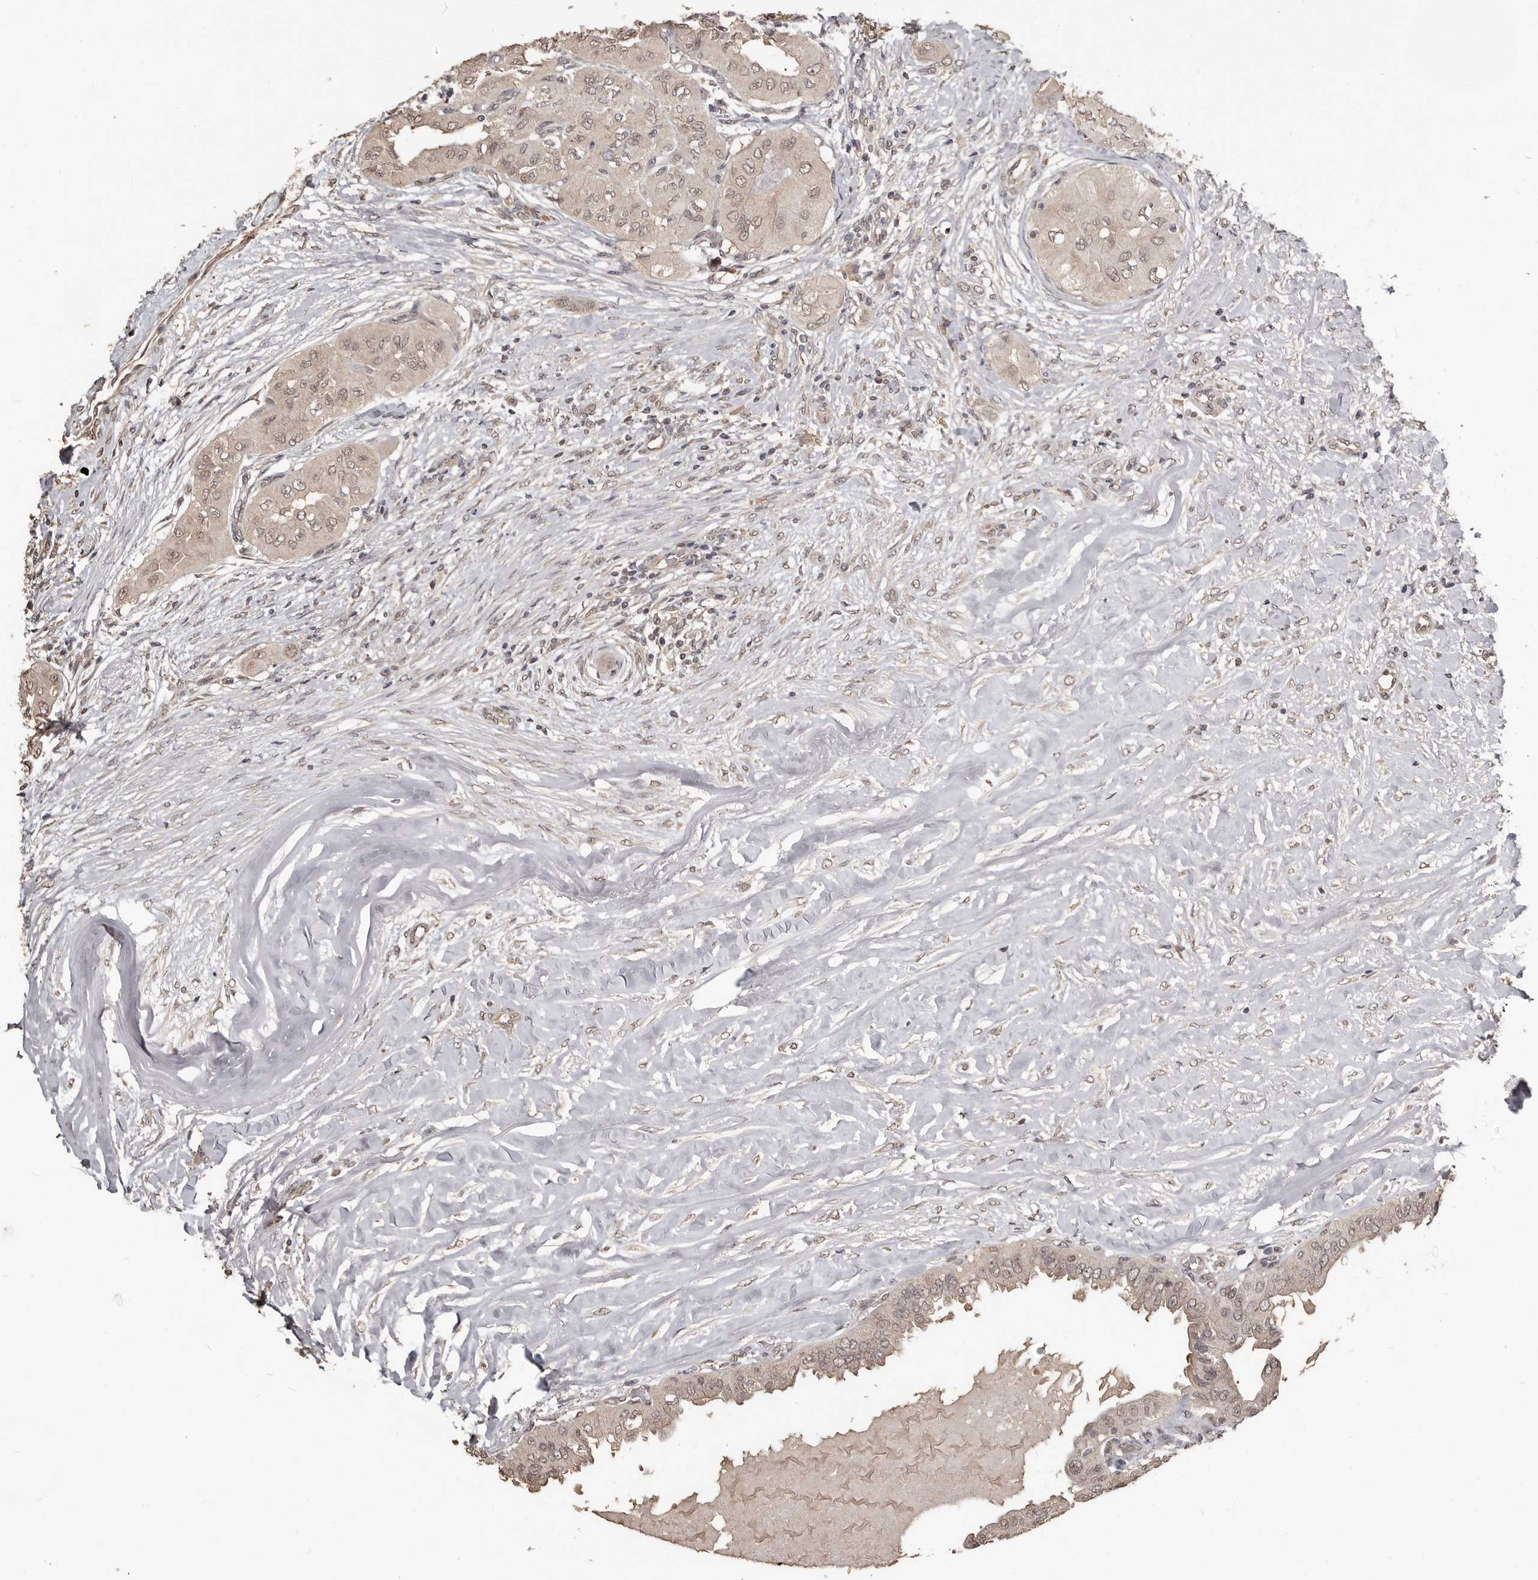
{"staining": {"intensity": "weak", "quantity": ">75%", "location": "nuclear"}, "tissue": "thyroid cancer", "cell_type": "Tumor cells", "image_type": "cancer", "snomed": [{"axis": "morphology", "description": "Papillary adenocarcinoma, NOS"}, {"axis": "topography", "description": "Thyroid gland"}], "caption": "Tumor cells display low levels of weak nuclear staining in approximately >75% of cells in papillary adenocarcinoma (thyroid). Using DAB (brown) and hematoxylin (blue) stains, captured at high magnification using brightfield microscopy.", "gene": "ZFP14", "patient": {"sex": "female", "age": 59}}